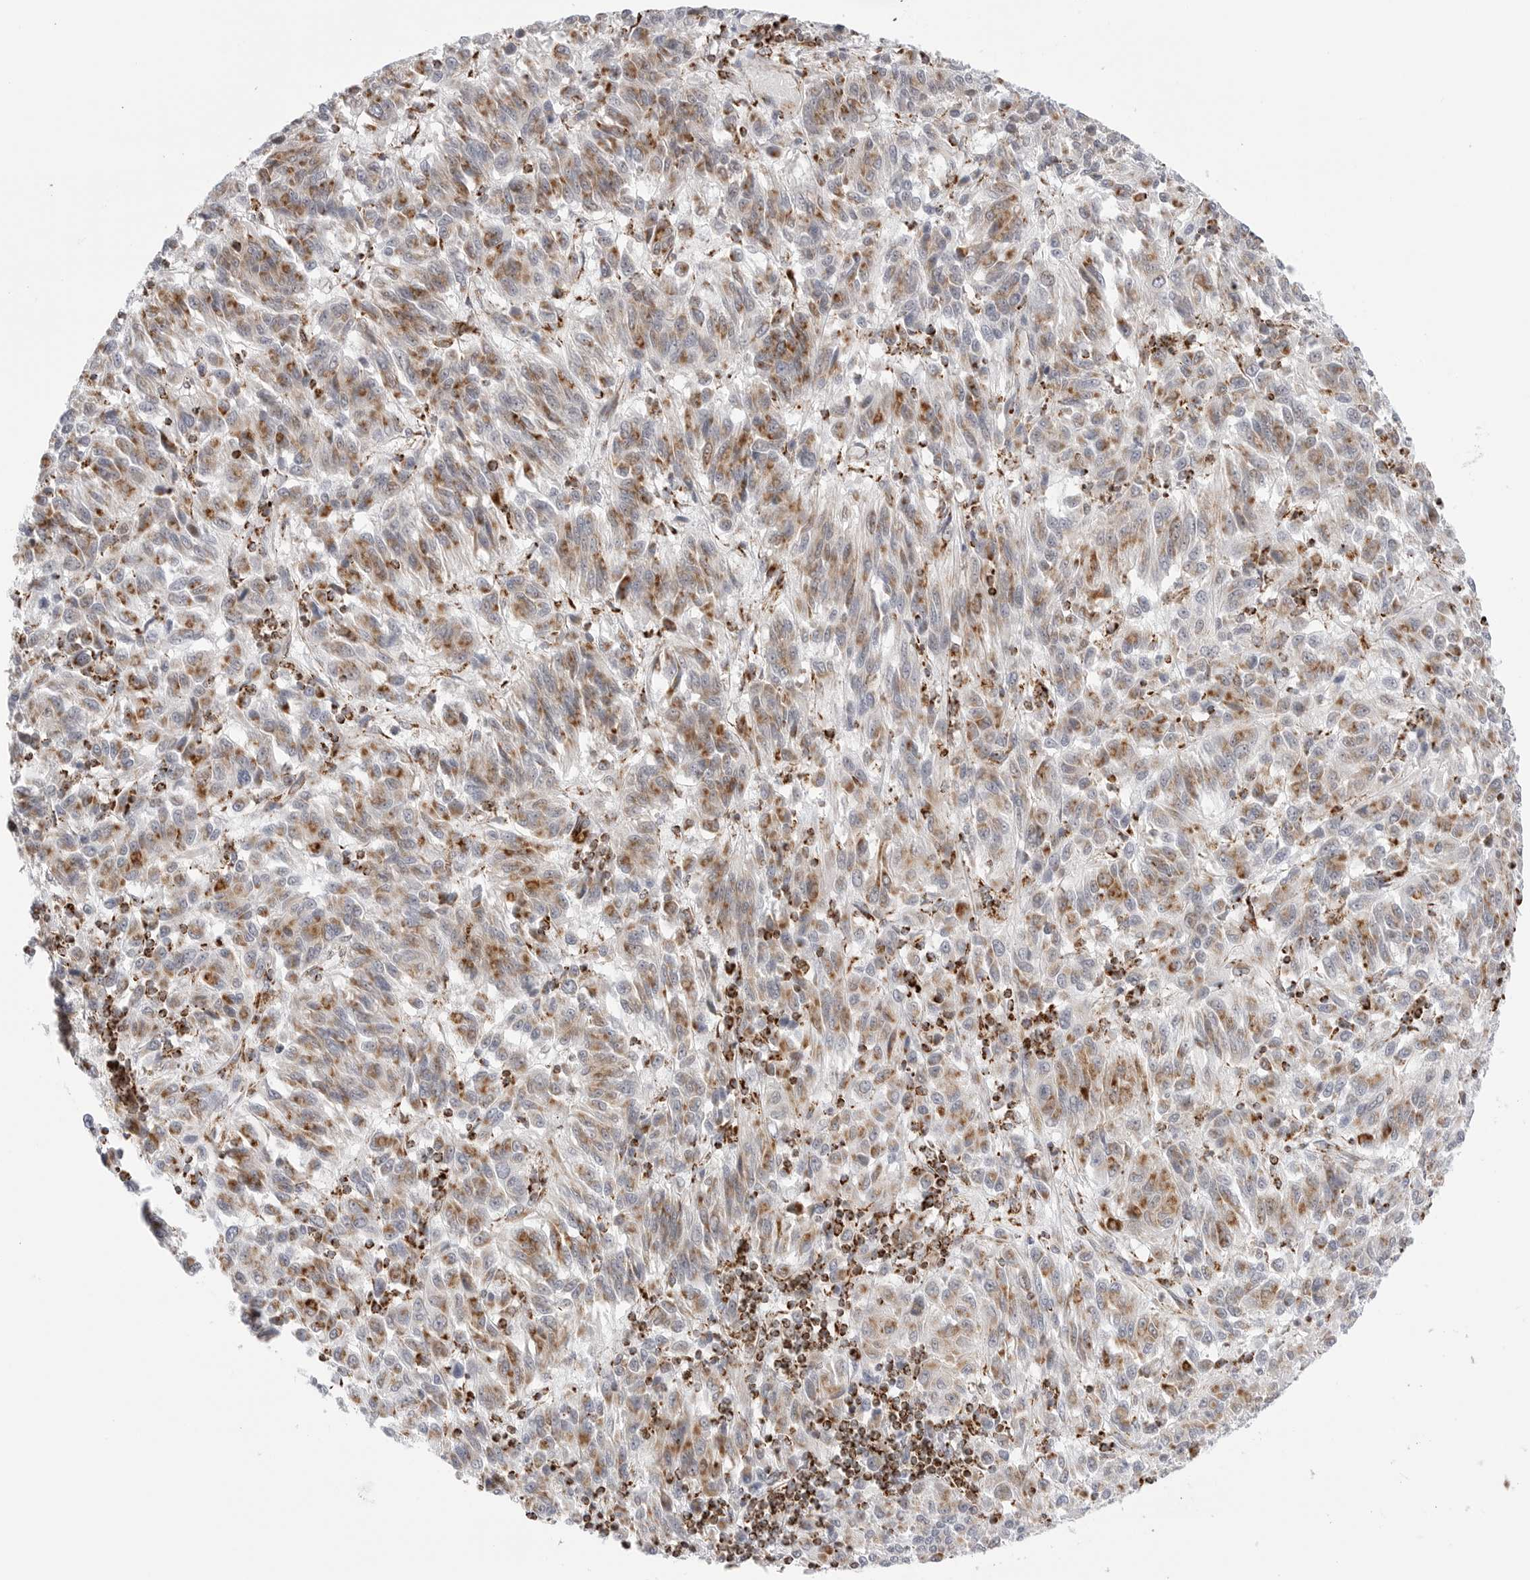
{"staining": {"intensity": "moderate", "quantity": "25%-75%", "location": "cytoplasmic/membranous"}, "tissue": "melanoma", "cell_type": "Tumor cells", "image_type": "cancer", "snomed": [{"axis": "morphology", "description": "Malignant melanoma, Metastatic site"}, {"axis": "topography", "description": "Lung"}], "caption": "DAB immunohistochemical staining of malignant melanoma (metastatic site) exhibits moderate cytoplasmic/membranous protein positivity in approximately 25%-75% of tumor cells.", "gene": "ATP5IF1", "patient": {"sex": "male", "age": 64}}